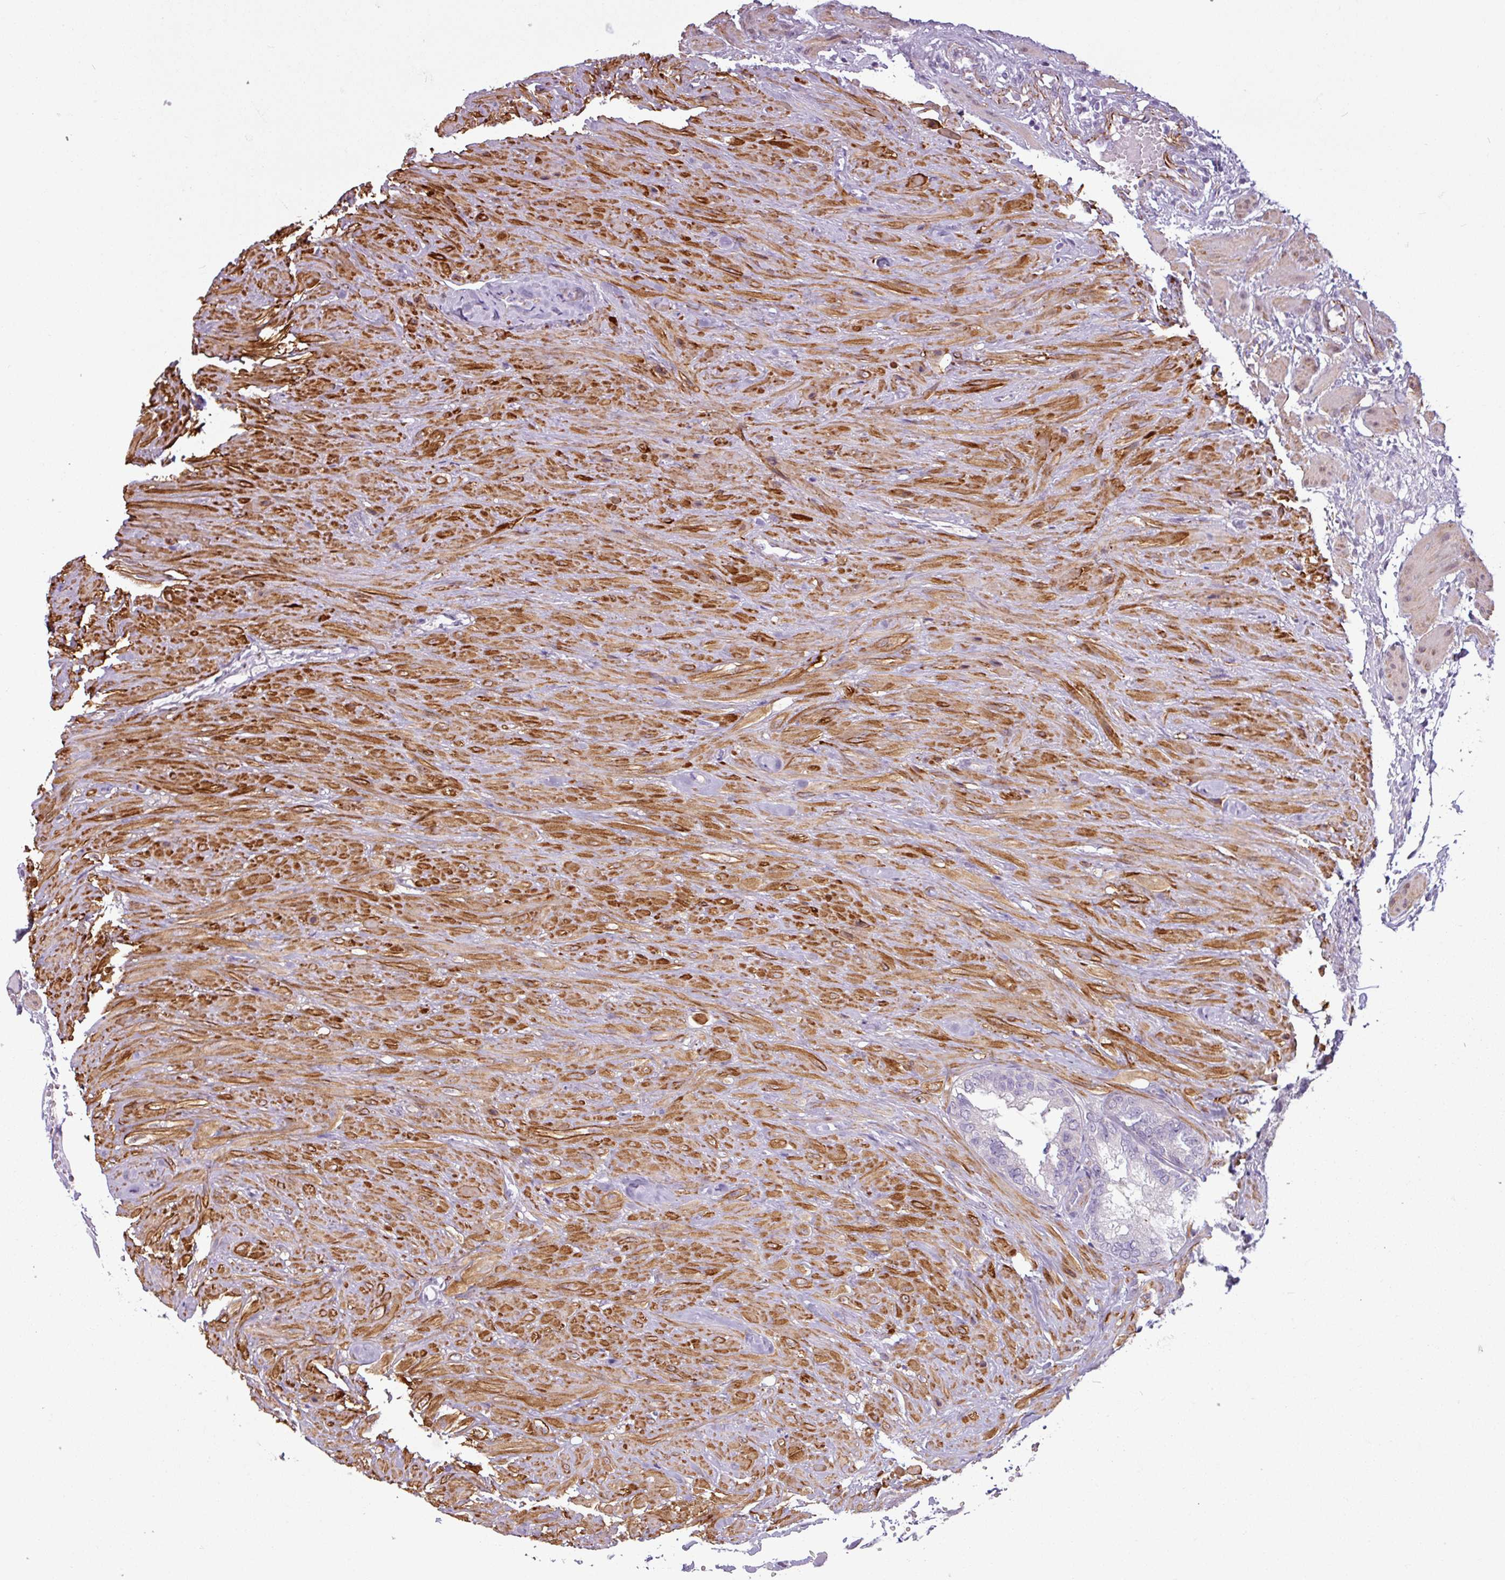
{"staining": {"intensity": "negative", "quantity": "none", "location": "none"}, "tissue": "seminal vesicle", "cell_type": "Glandular cells", "image_type": "normal", "snomed": [{"axis": "morphology", "description": "Normal tissue, NOS"}, {"axis": "topography", "description": "Seminal veicle"}, {"axis": "topography", "description": "Peripheral nerve tissue"}], "caption": "Immunohistochemistry of normal seminal vesicle shows no positivity in glandular cells.", "gene": "ATP10A", "patient": {"sex": "male", "age": 67}}